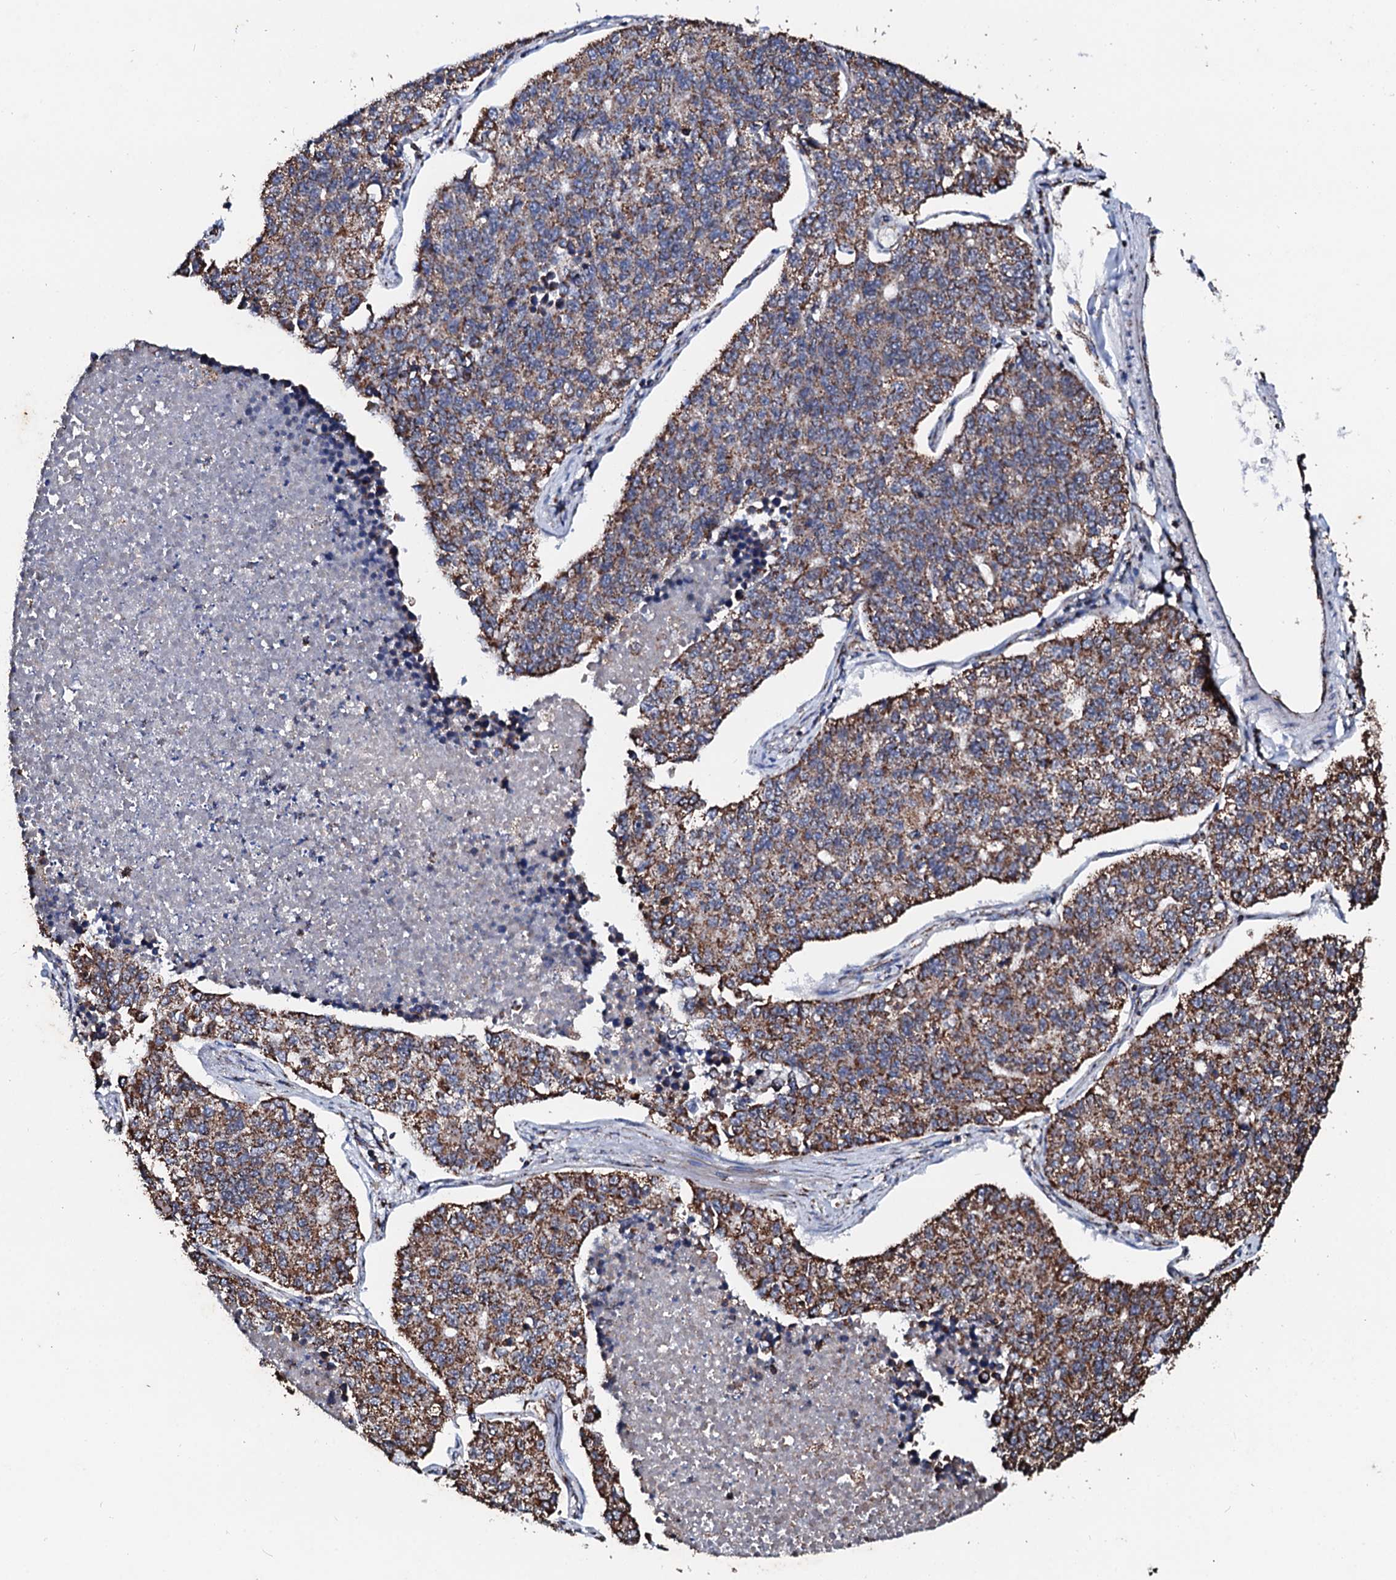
{"staining": {"intensity": "moderate", "quantity": ">75%", "location": "cytoplasmic/membranous"}, "tissue": "lung cancer", "cell_type": "Tumor cells", "image_type": "cancer", "snomed": [{"axis": "morphology", "description": "Adenocarcinoma, NOS"}, {"axis": "topography", "description": "Lung"}], "caption": "About >75% of tumor cells in adenocarcinoma (lung) reveal moderate cytoplasmic/membranous protein positivity as visualized by brown immunohistochemical staining.", "gene": "SECISBP2L", "patient": {"sex": "male", "age": 49}}